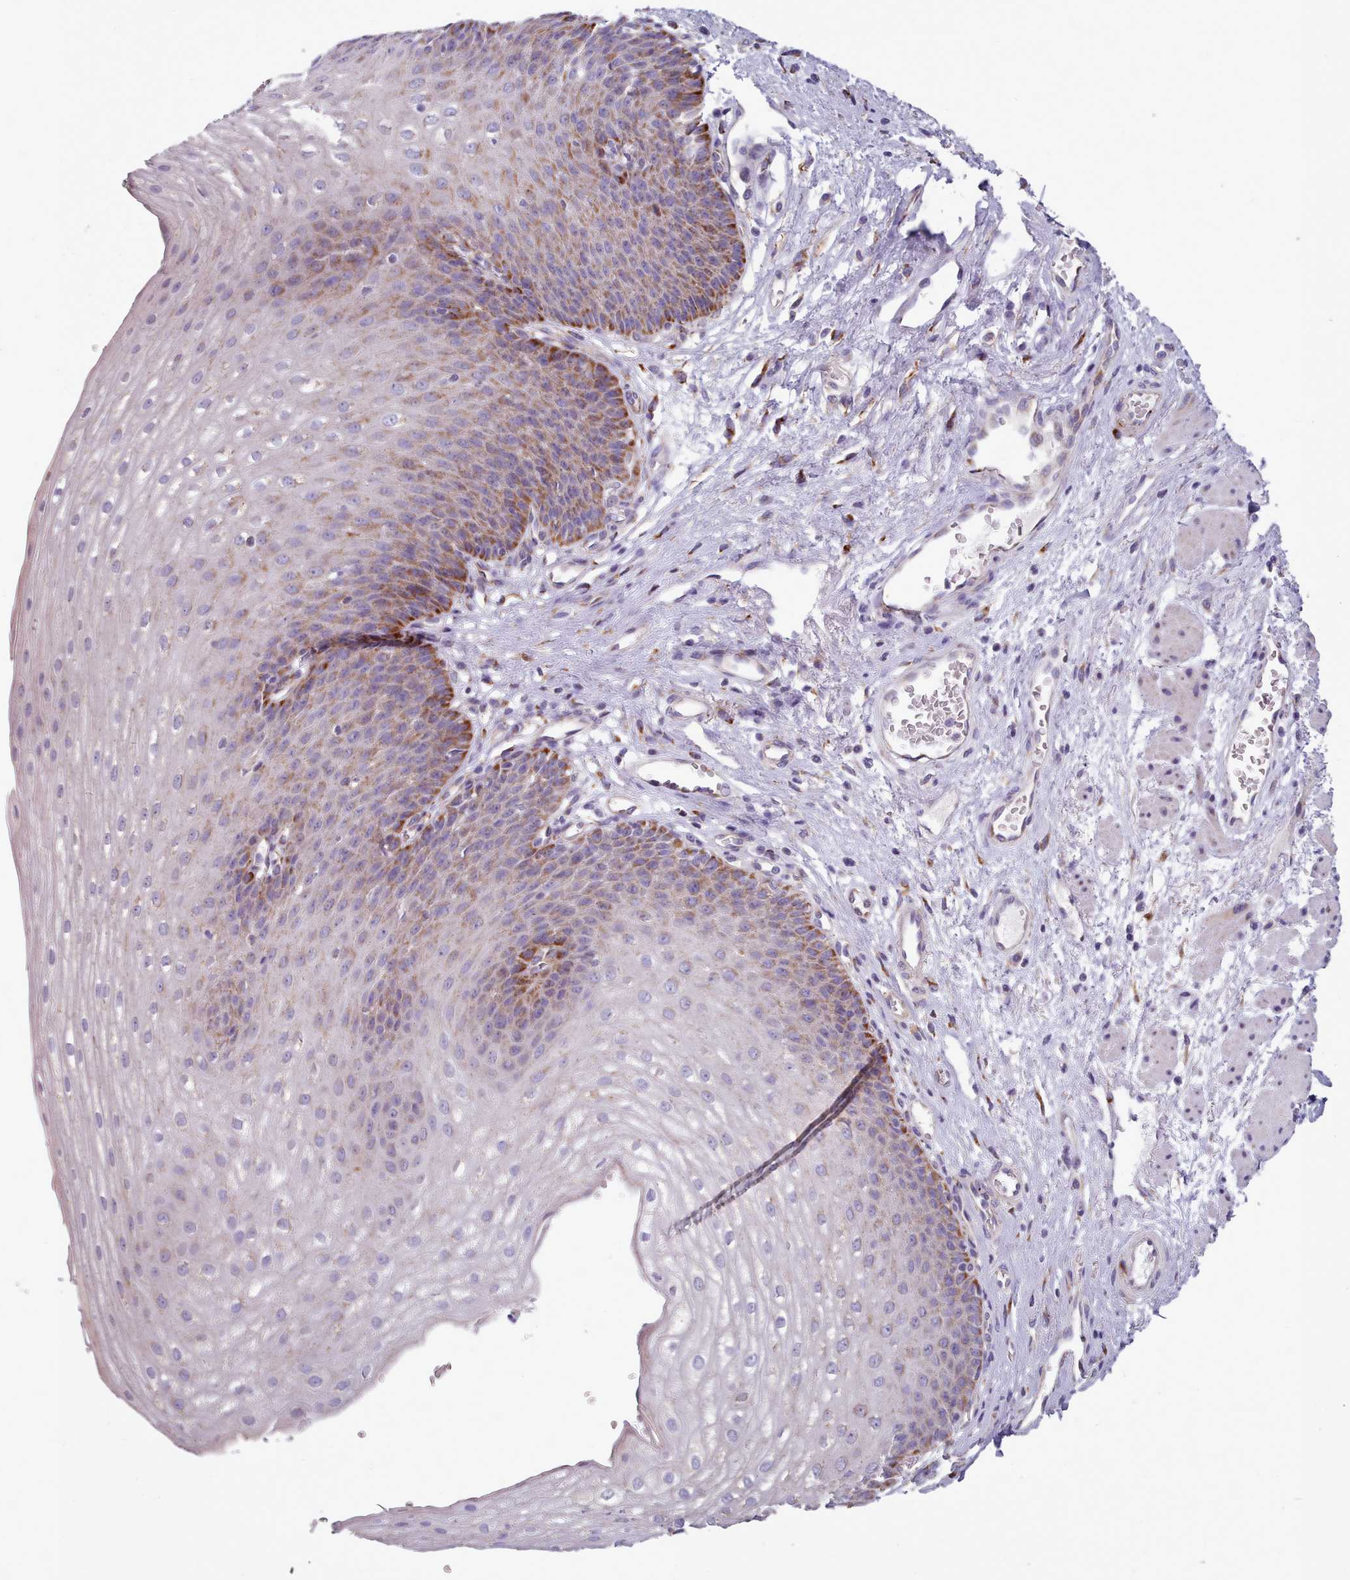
{"staining": {"intensity": "moderate", "quantity": "25%-75%", "location": "cytoplasmic/membranous"}, "tissue": "esophagus", "cell_type": "Squamous epithelial cells", "image_type": "normal", "snomed": [{"axis": "morphology", "description": "Normal tissue, NOS"}, {"axis": "topography", "description": "Esophagus"}], "caption": "This micrograph exhibits immunohistochemistry (IHC) staining of normal human esophagus, with medium moderate cytoplasmic/membranous expression in about 25%-75% of squamous epithelial cells.", "gene": "FKBP10", "patient": {"sex": "male", "age": 71}}